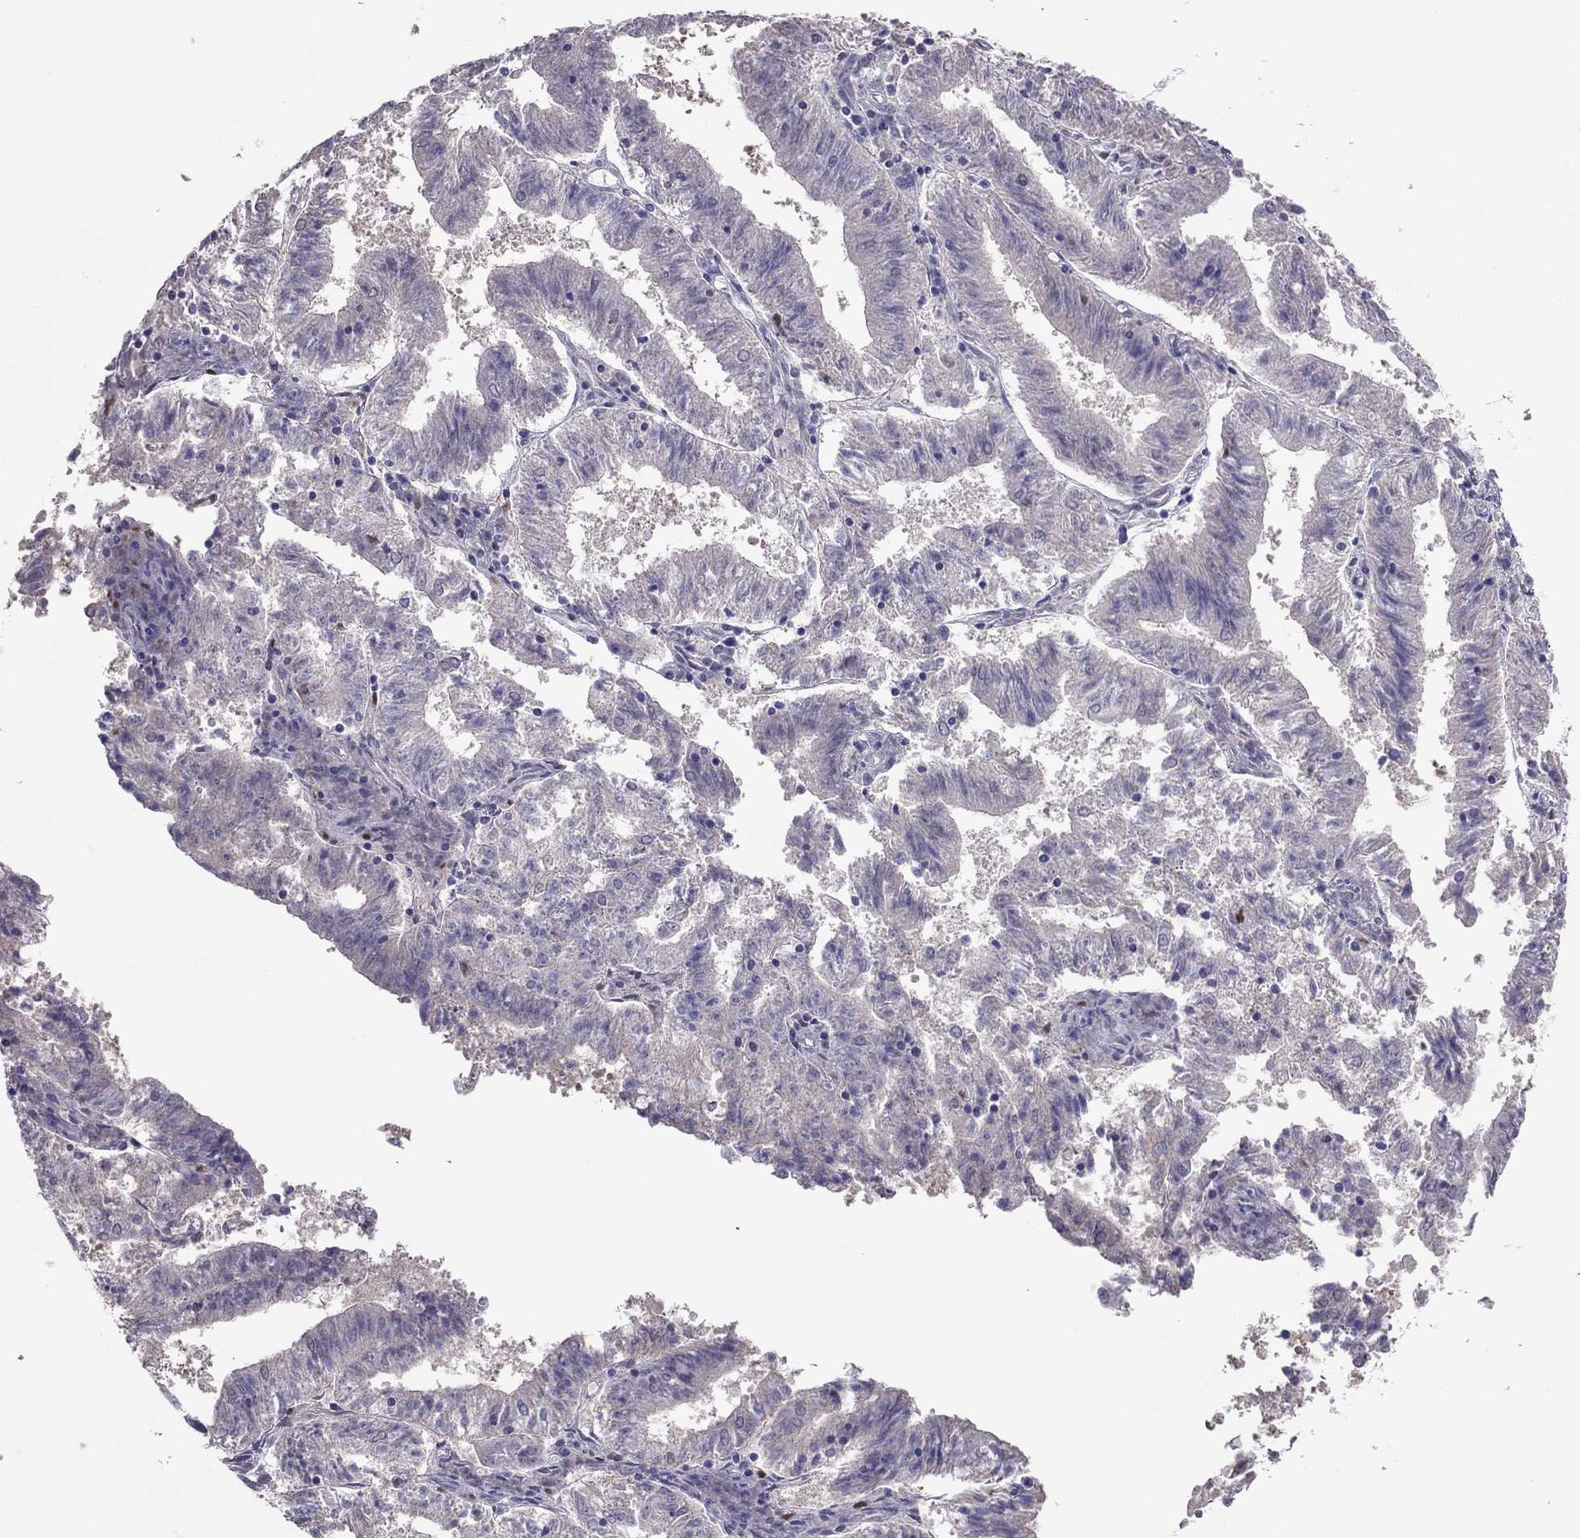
{"staining": {"intensity": "negative", "quantity": "none", "location": "none"}, "tissue": "endometrial cancer", "cell_type": "Tumor cells", "image_type": "cancer", "snomed": [{"axis": "morphology", "description": "Adenocarcinoma, NOS"}, {"axis": "topography", "description": "Endometrium"}], "caption": "High magnification brightfield microscopy of endometrial cancer (adenocarcinoma) stained with DAB (3,3'-diaminobenzidine) (brown) and counterstained with hematoxylin (blue): tumor cells show no significant positivity. Brightfield microscopy of immunohistochemistry stained with DAB (3,3'-diaminobenzidine) (brown) and hematoxylin (blue), captured at high magnification.", "gene": "SPINT3", "patient": {"sex": "female", "age": 82}}